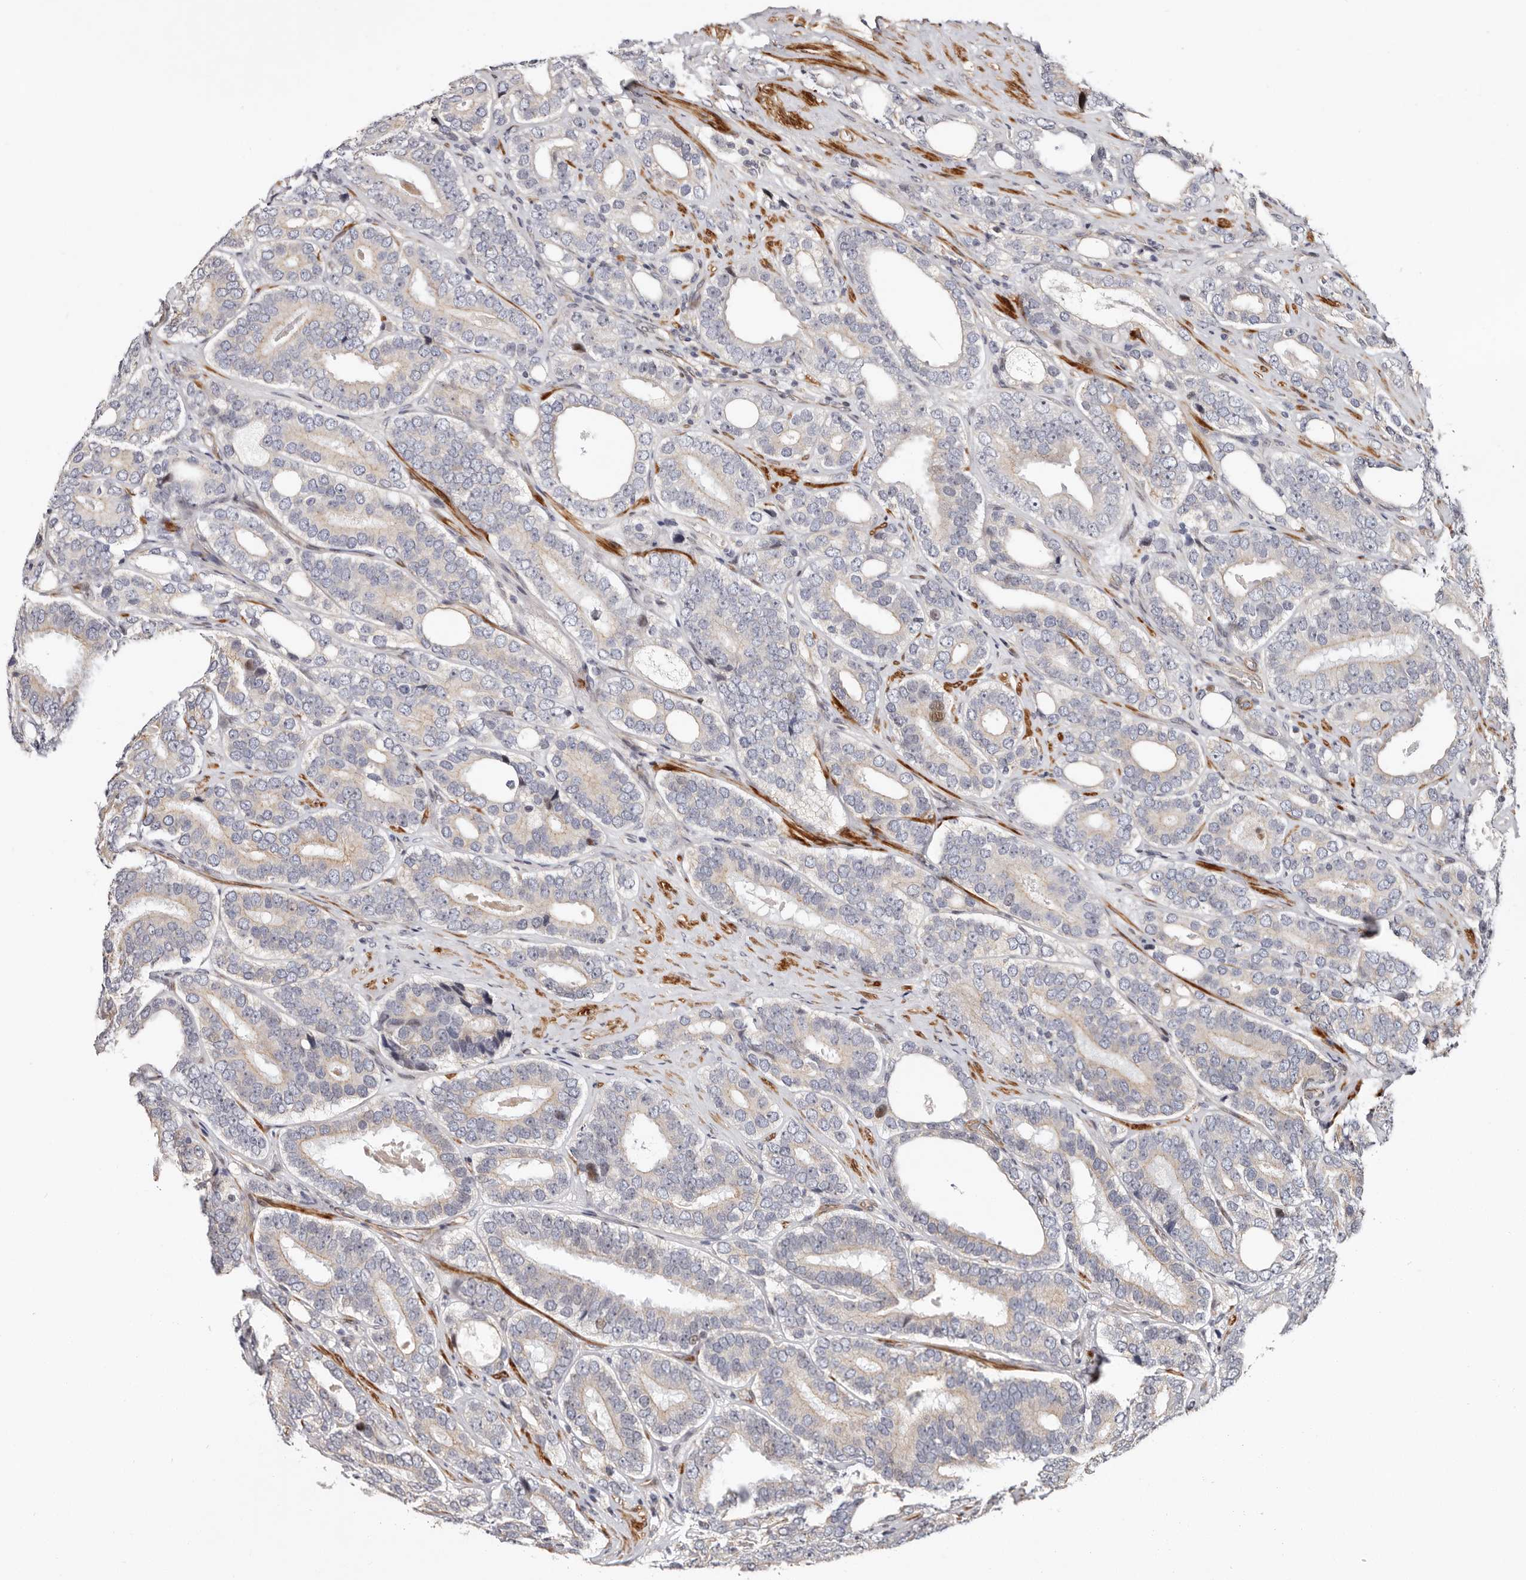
{"staining": {"intensity": "moderate", "quantity": "25%-75%", "location": "nuclear"}, "tissue": "prostate cancer", "cell_type": "Tumor cells", "image_type": "cancer", "snomed": [{"axis": "morphology", "description": "Adenocarcinoma, High grade"}, {"axis": "topography", "description": "Prostate"}], "caption": "The photomicrograph reveals immunohistochemical staining of prostate cancer. There is moderate nuclear positivity is identified in about 25%-75% of tumor cells.", "gene": "EPHX3", "patient": {"sex": "male", "age": 56}}